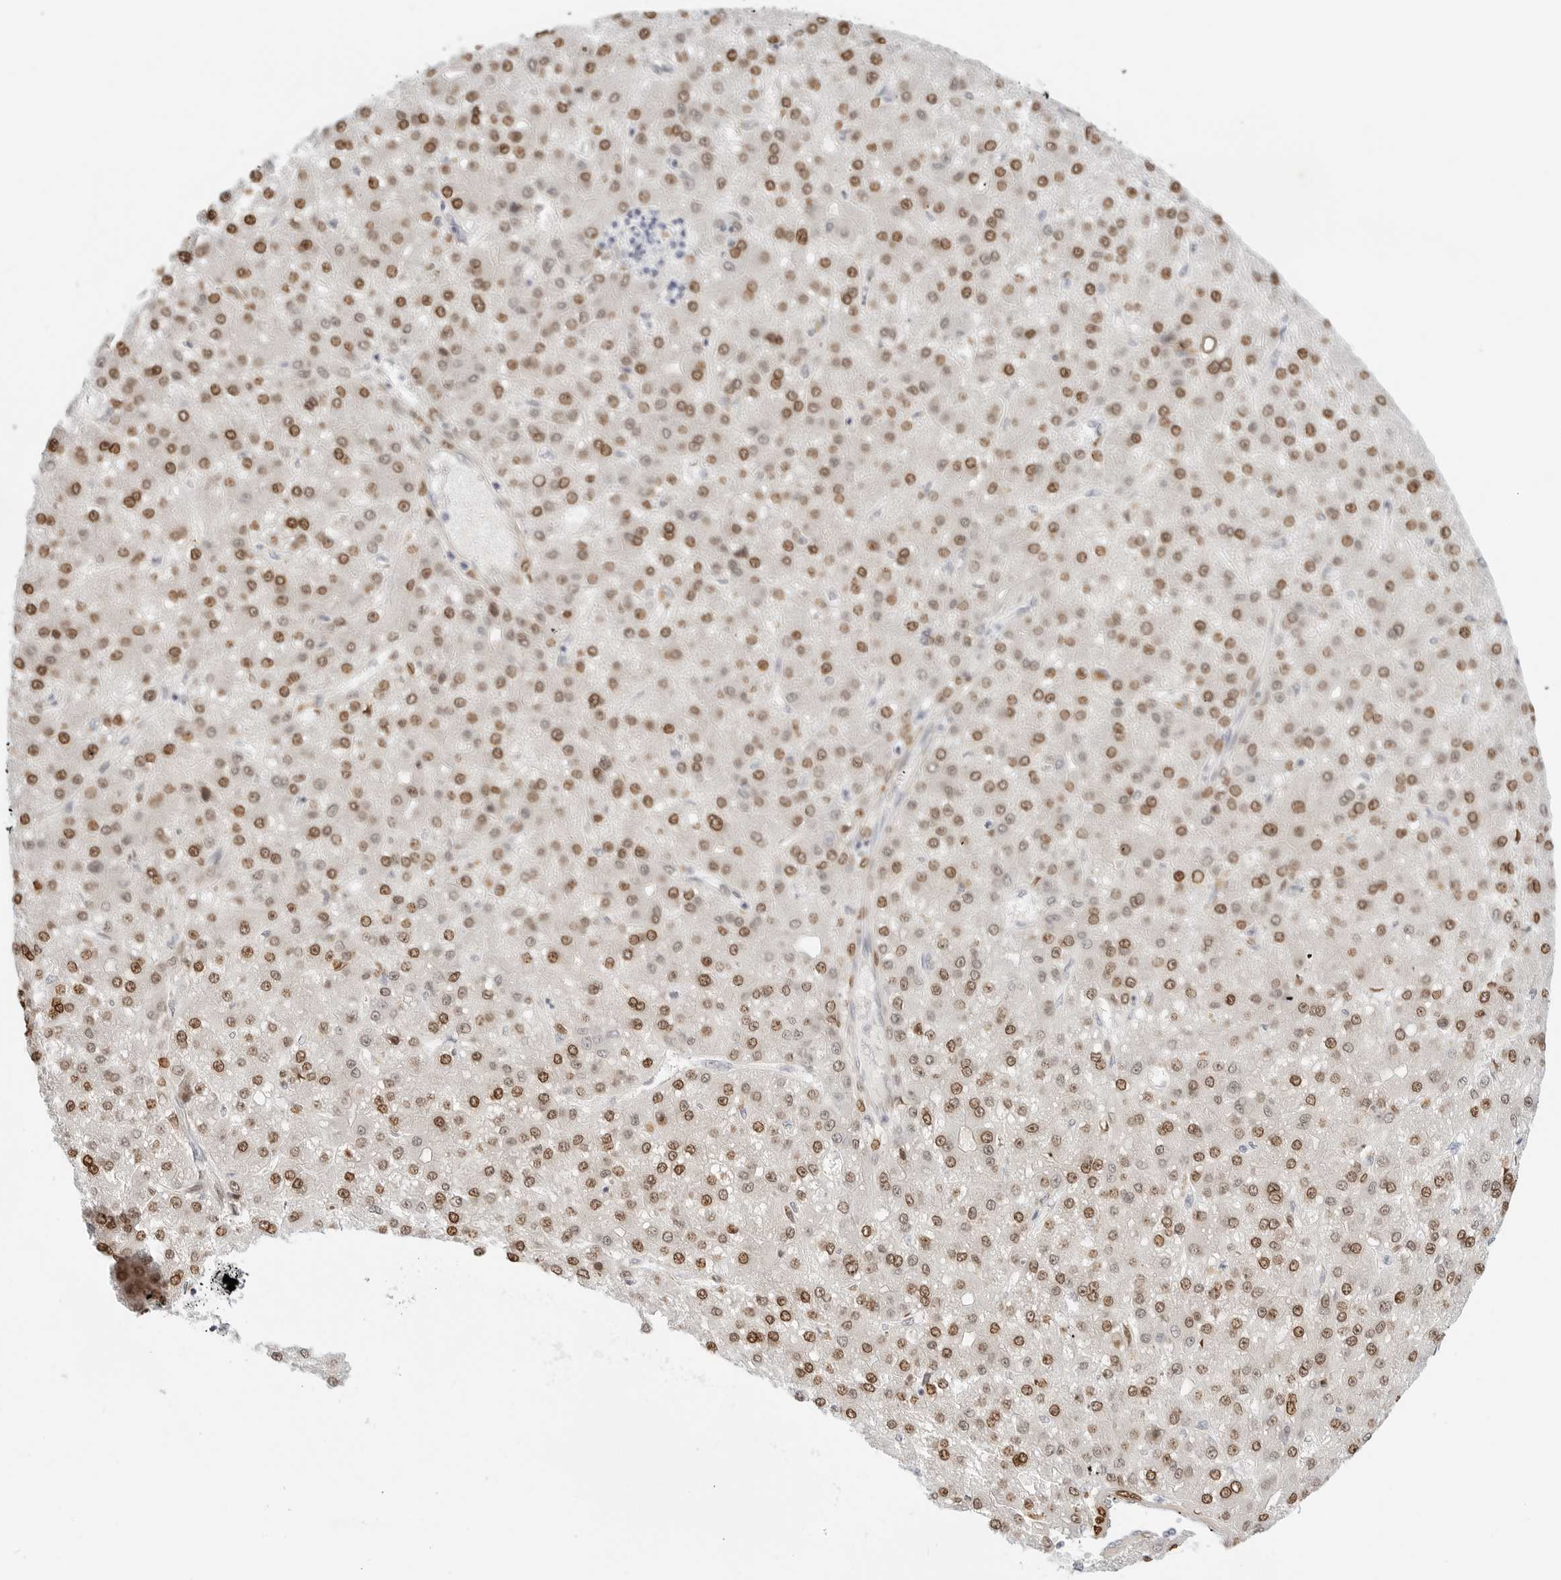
{"staining": {"intensity": "moderate", "quantity": ">75%", "location": "nuclear"}, "tissue": "liver cancer", "cell_type": "Tumor cells", "image_type": "cancer", "snomed": [{"axis": "morphology", "description": "Carcinoma, Hepatocellular, NOS"}, {"axis": "topography", "description": "Liver"}], "caption": "This photomicrograph exhibits liver hepatocellular carcinoma stained with IHC to label a protein in brown. The nuclear of tumor cells show moderate positivity for the protein. Nuclei are counter-stained blue.", "gene": "SPIDR", "patient": {"sex": "male", "age": 67}}